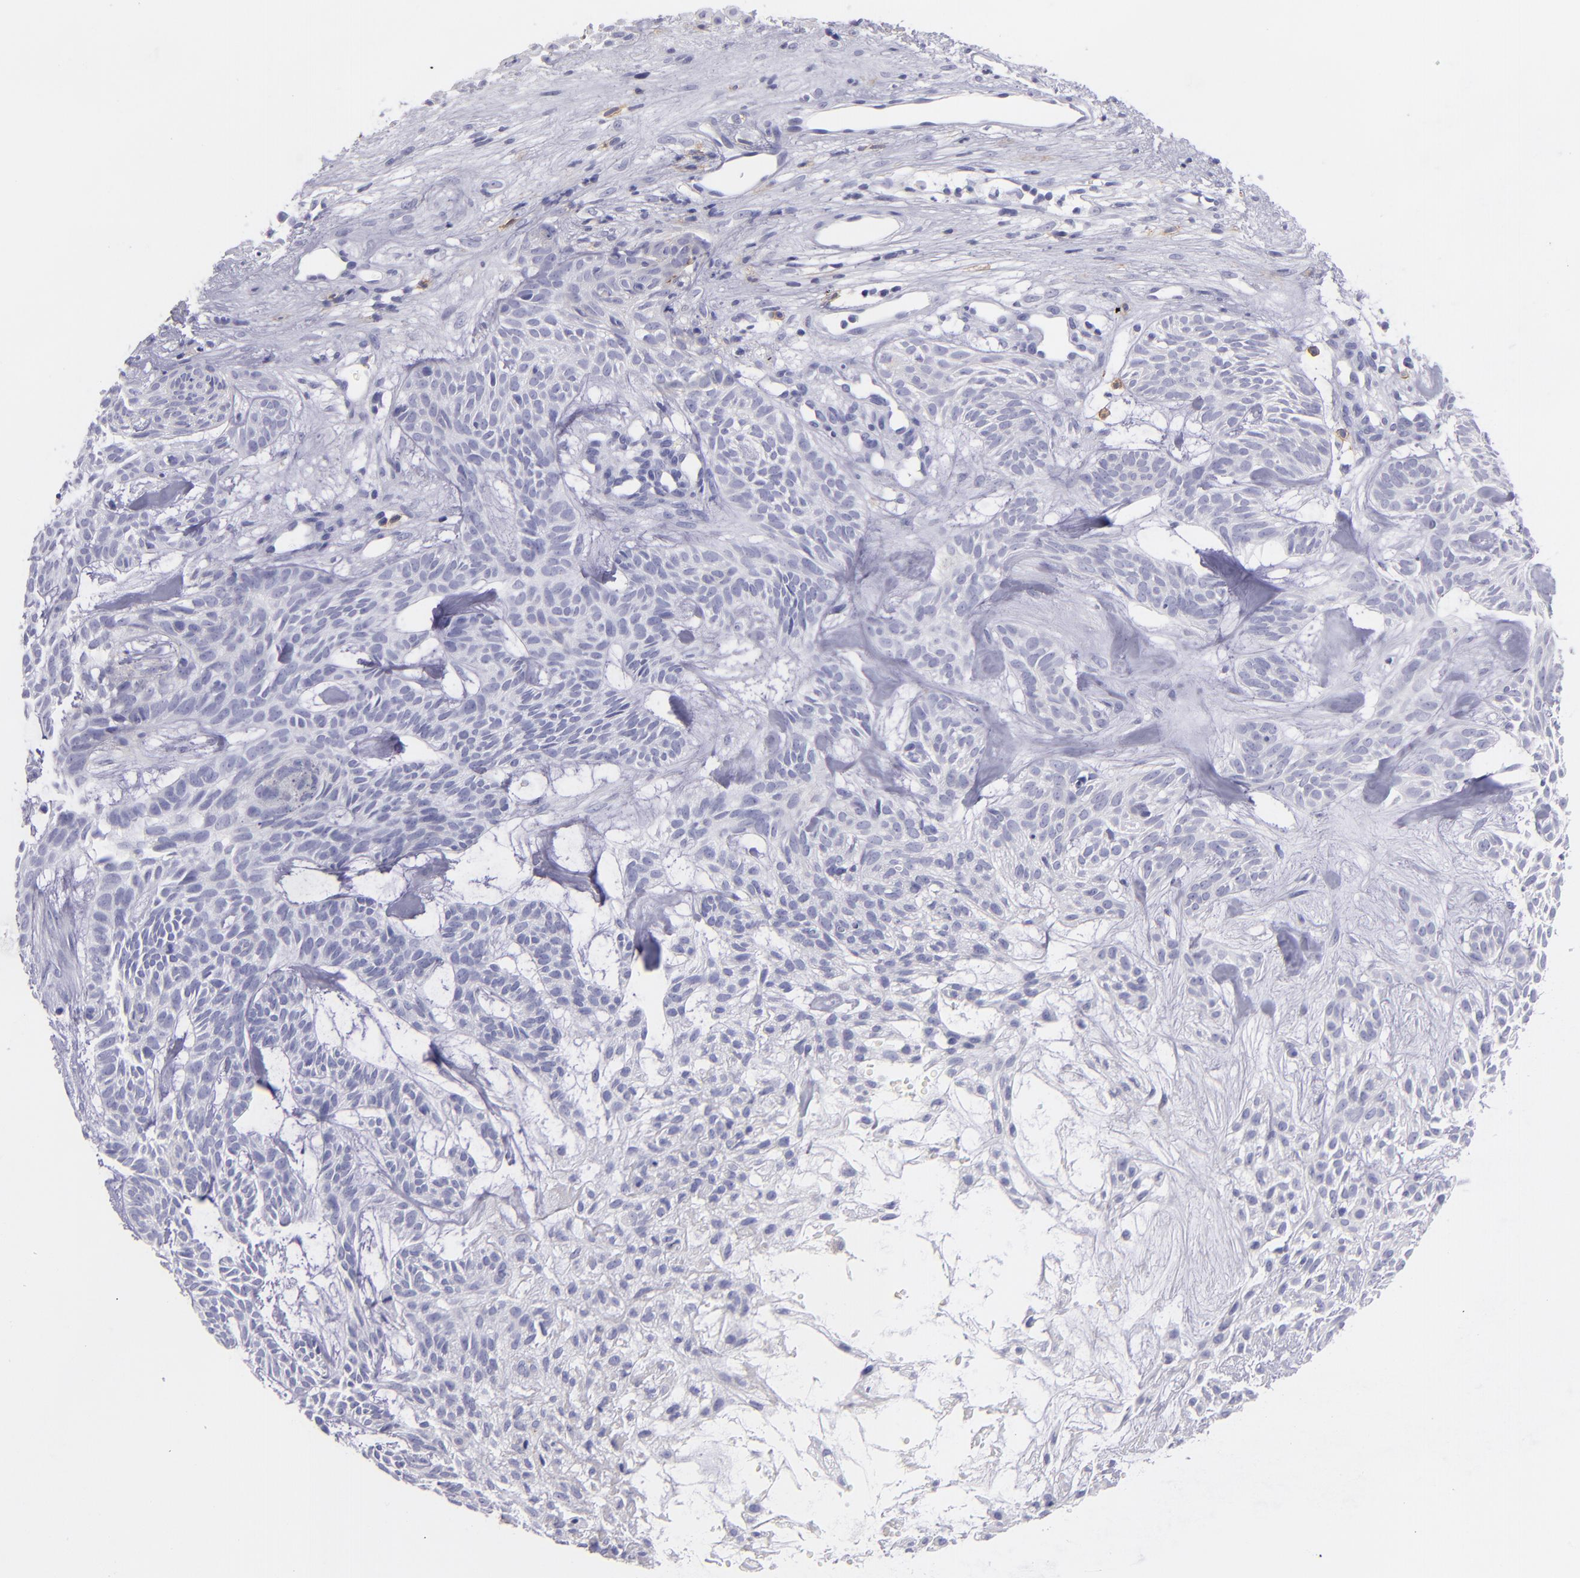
{"staining": {"intensity": "negative", "quantity": "none", "location": "none"}, "tissue": "skin cancer", "cell_type": "Tumor cells", "image_type": "cancer", "snomed": [{"axis": "morphology", "description": "Basal cell carcinoma"}, {"axis": "topography", "description": "Skin"}], "caption": "The histopathology image reveals no staining of tumor cells in basal cell carcinoma (skin).", "gene": "CD82", "patient": {"sex": "male", "age": 75}}